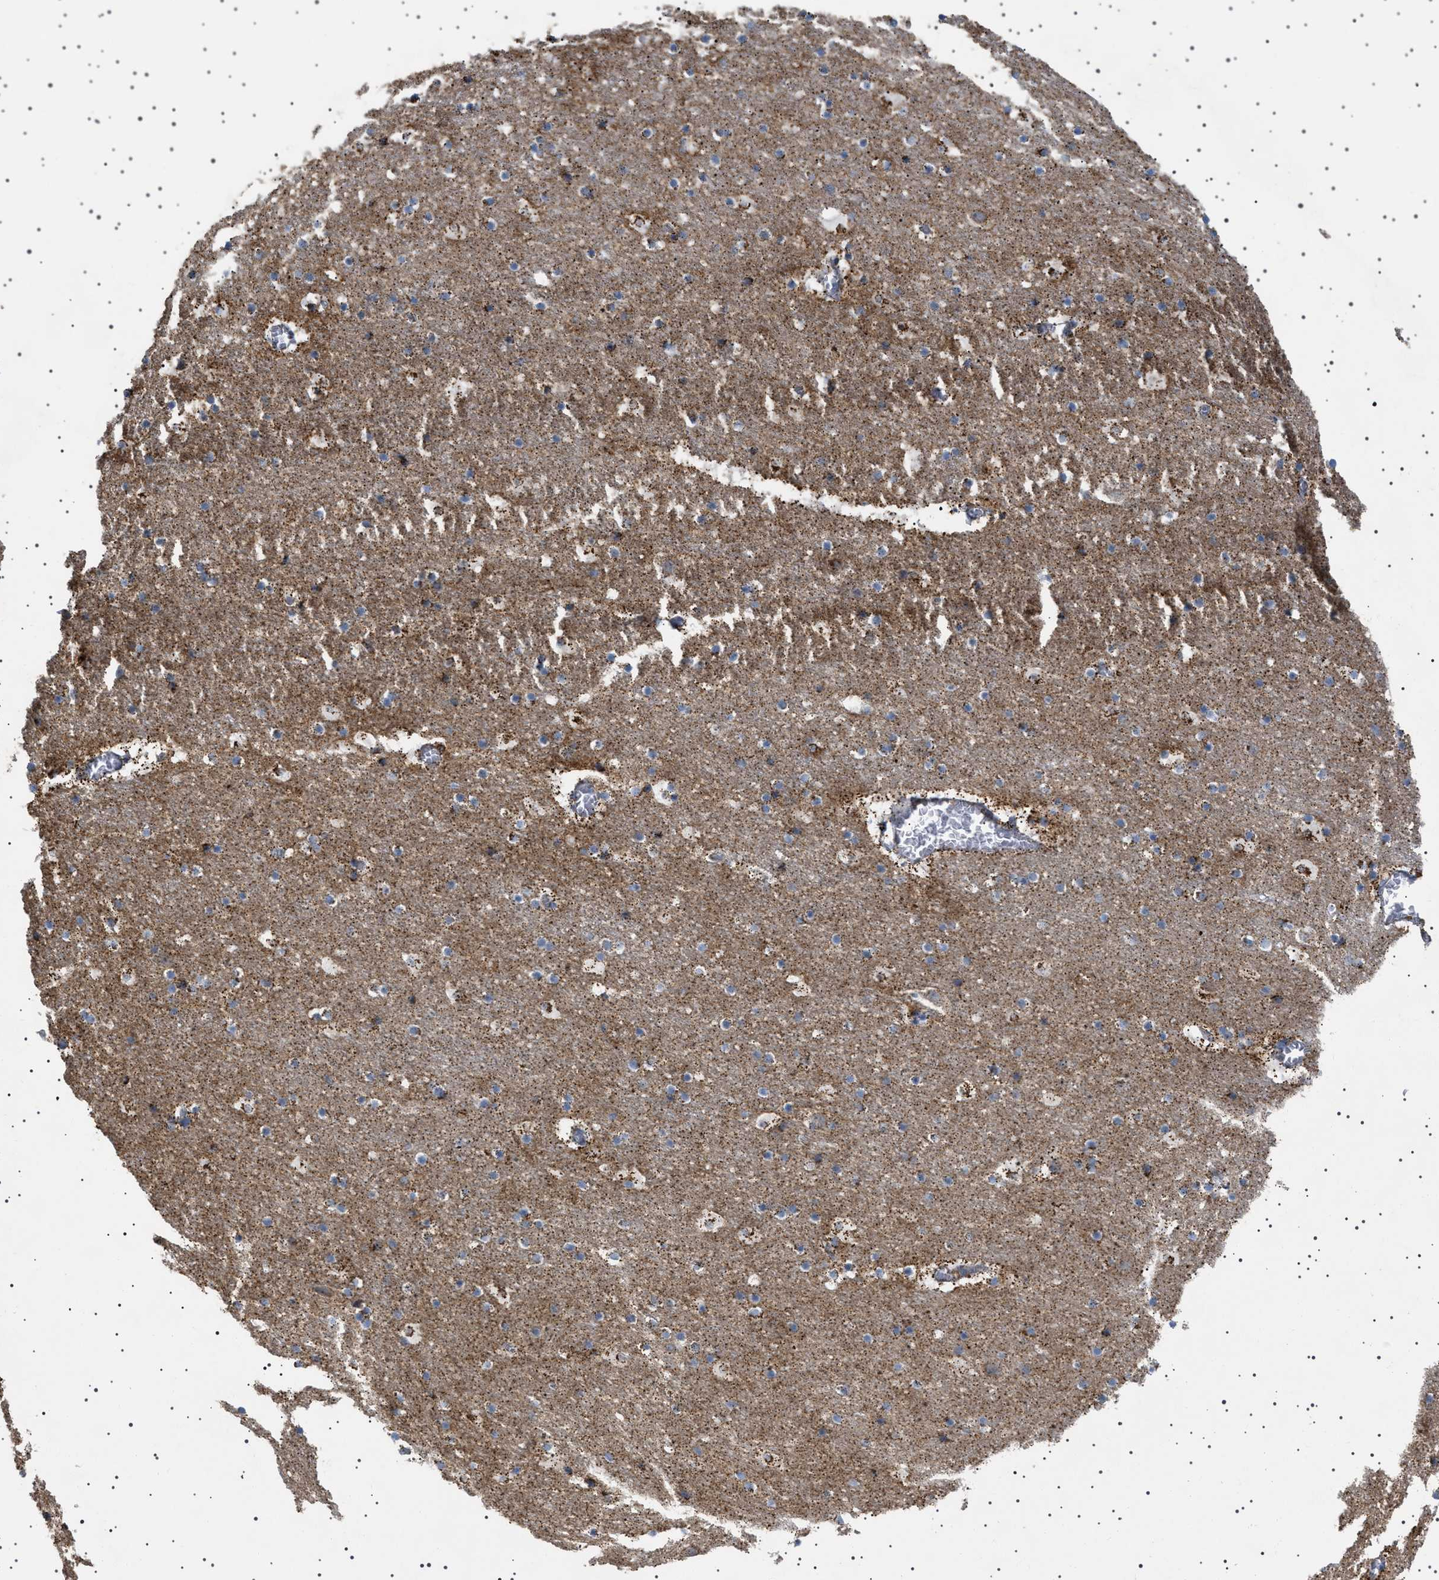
{"staining": {"intensity": "moderate", "quantity": "<25%", "location": "cytoplasmic/membranous"}, "tissue": "hippocampus", "cell_type": "Glial cells", "image_type": "normal", "snomed": [{"axis": "morphology", "description": "Normal tissue, NOS"}, {"axis": "topography", "description": "Hippocampus"}], "caption": "Hippocampus stained with a brown dye exhibits moderate cytoplasmic/membranous positive positivity in about <25% of glial cells.", "gene": "UBXN8", "patient": {"sex": "male", "age": 45}}